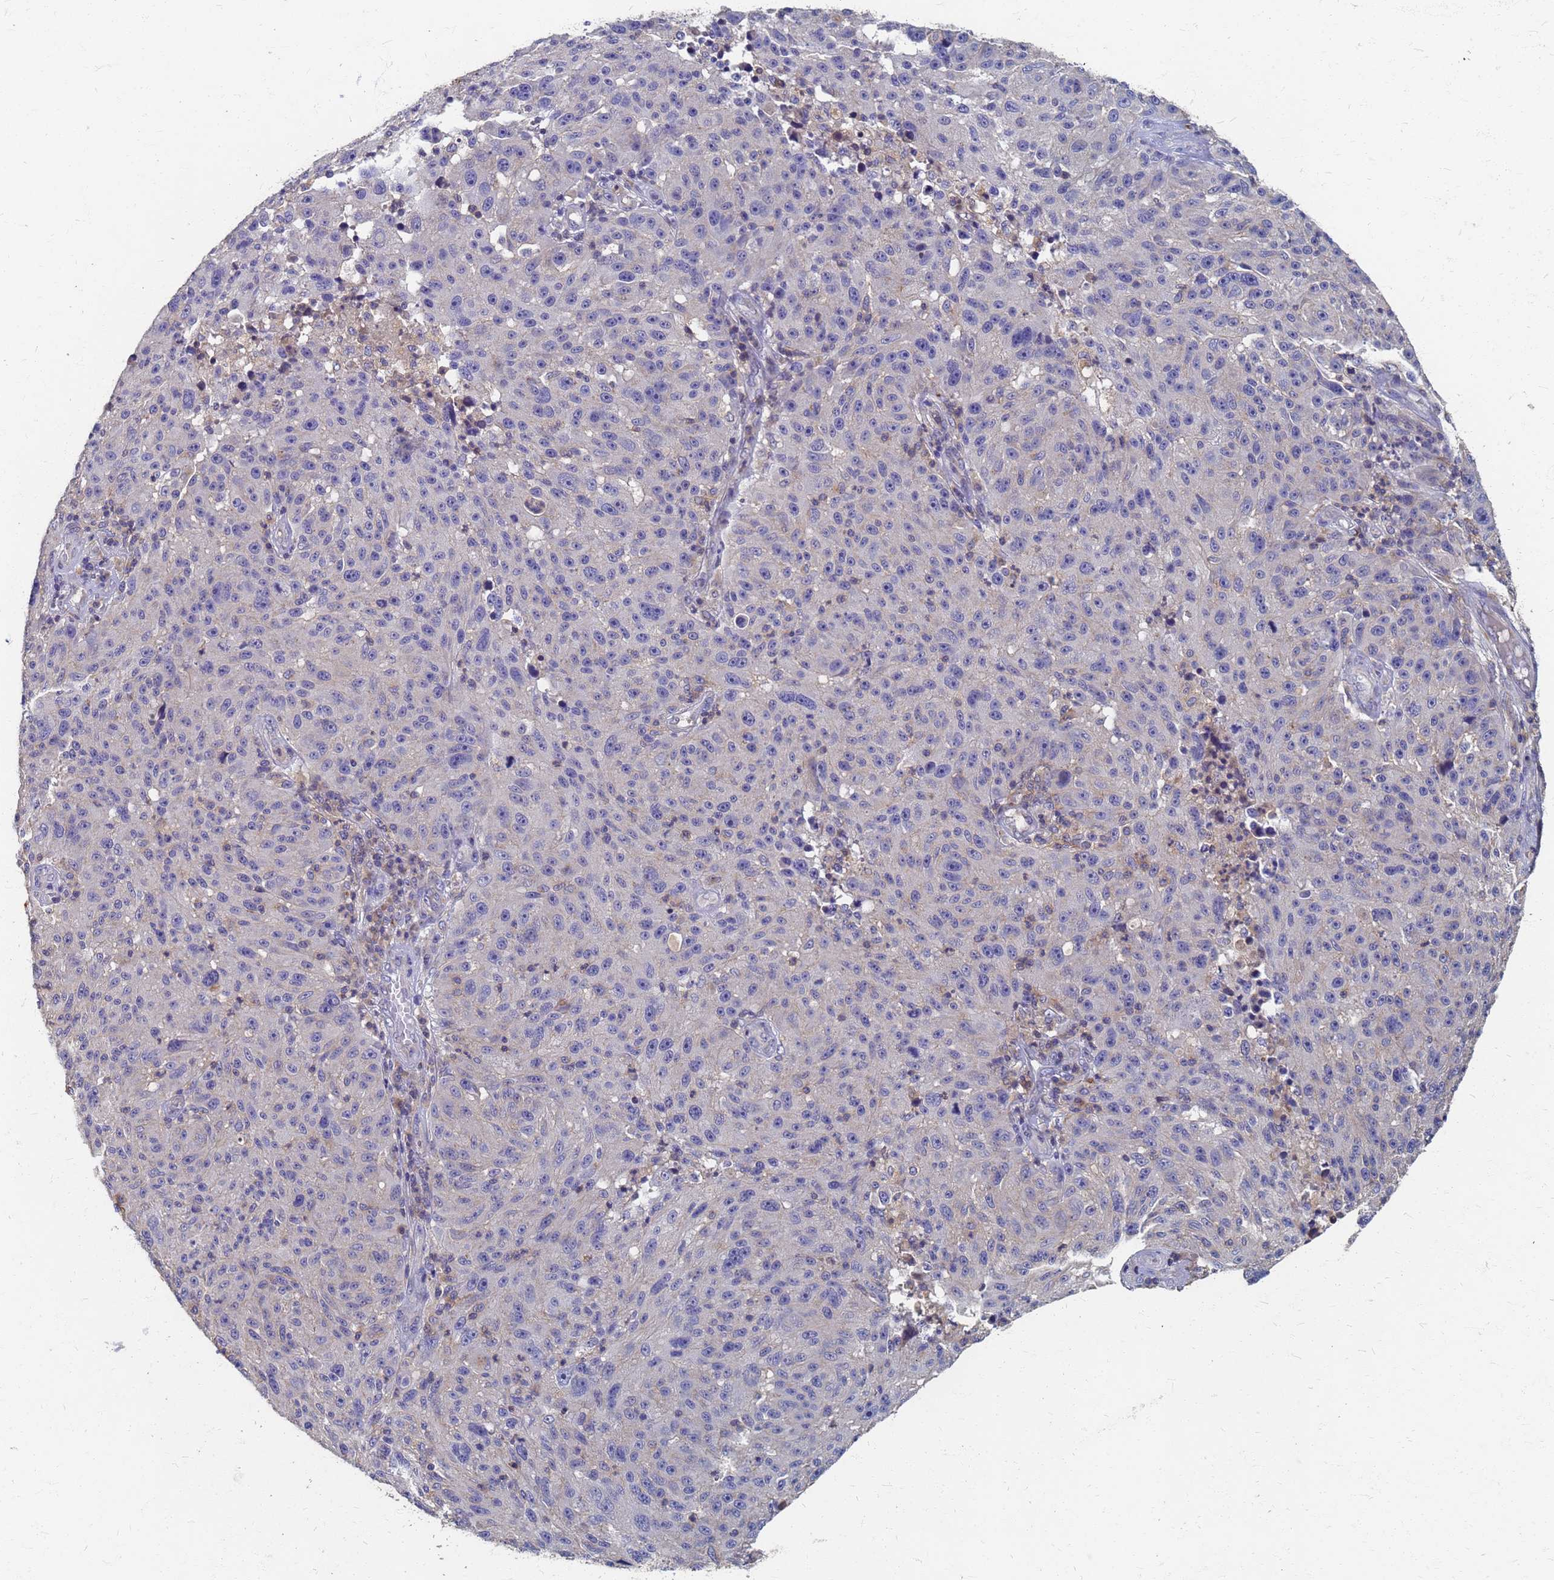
{"staining": {"intensity": "negative", "quantity": "none", "location": "none"}, "tissue": "melanoma", "cell_type": "Tumor cells", "image_type": "cancer", "snomed": [{"axis": "morphology", "description": "Malignant melanoma, NOS"}, {"axis": "topography", "description": "Skin"}], "caption": "Tumor cells show no significant expression in melanoma. (Immunohistochemistry (ihc), brightfield microscopy, high magnification).", "gene": "KRCC1", "patient": {"sex": "male", "age": 53}}